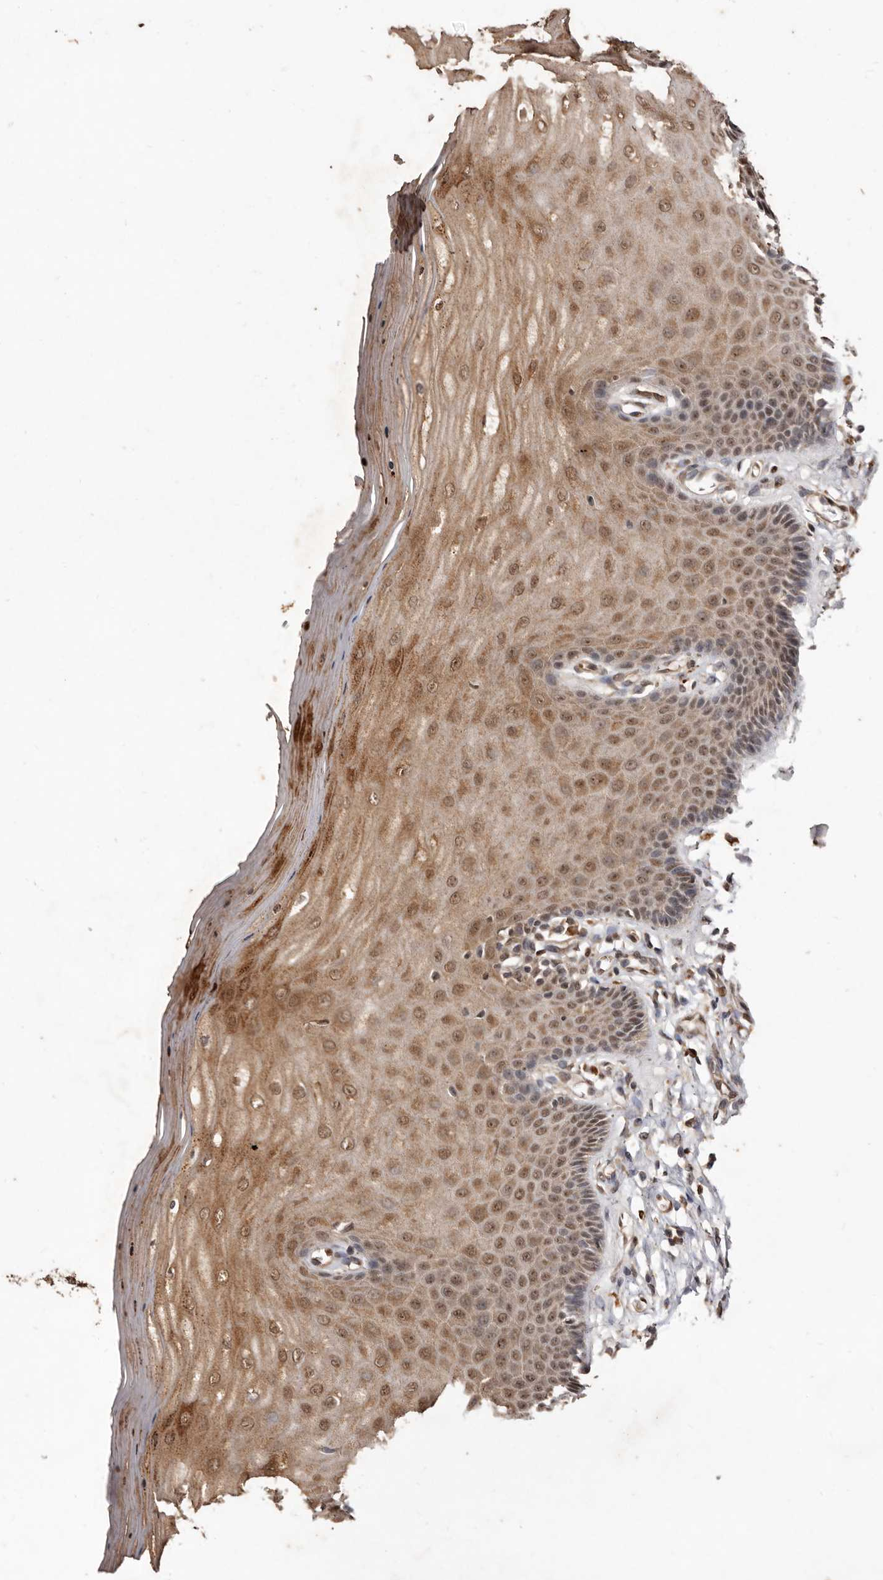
{"staining": {"intensity": "weak", "quantity": ">75%", "location": "cytoplasmic/membranous"}, "tissue": "cervix", "cell_type": "Glandular cells", "image_type": "normal", "snomed": [{"axis": "morphology", "description": "Normal tissue, NOS"}, {"axis": "topography", "description": "Cervix"}], "caption": "Weak cytoplasmic/membranous expression for a protein is seen in approximately >75% of glandular cells of normal cervix using immunohistochemistry.", "gene": "NOTCH1", "patient": {"sex": "female", "age": 55}}